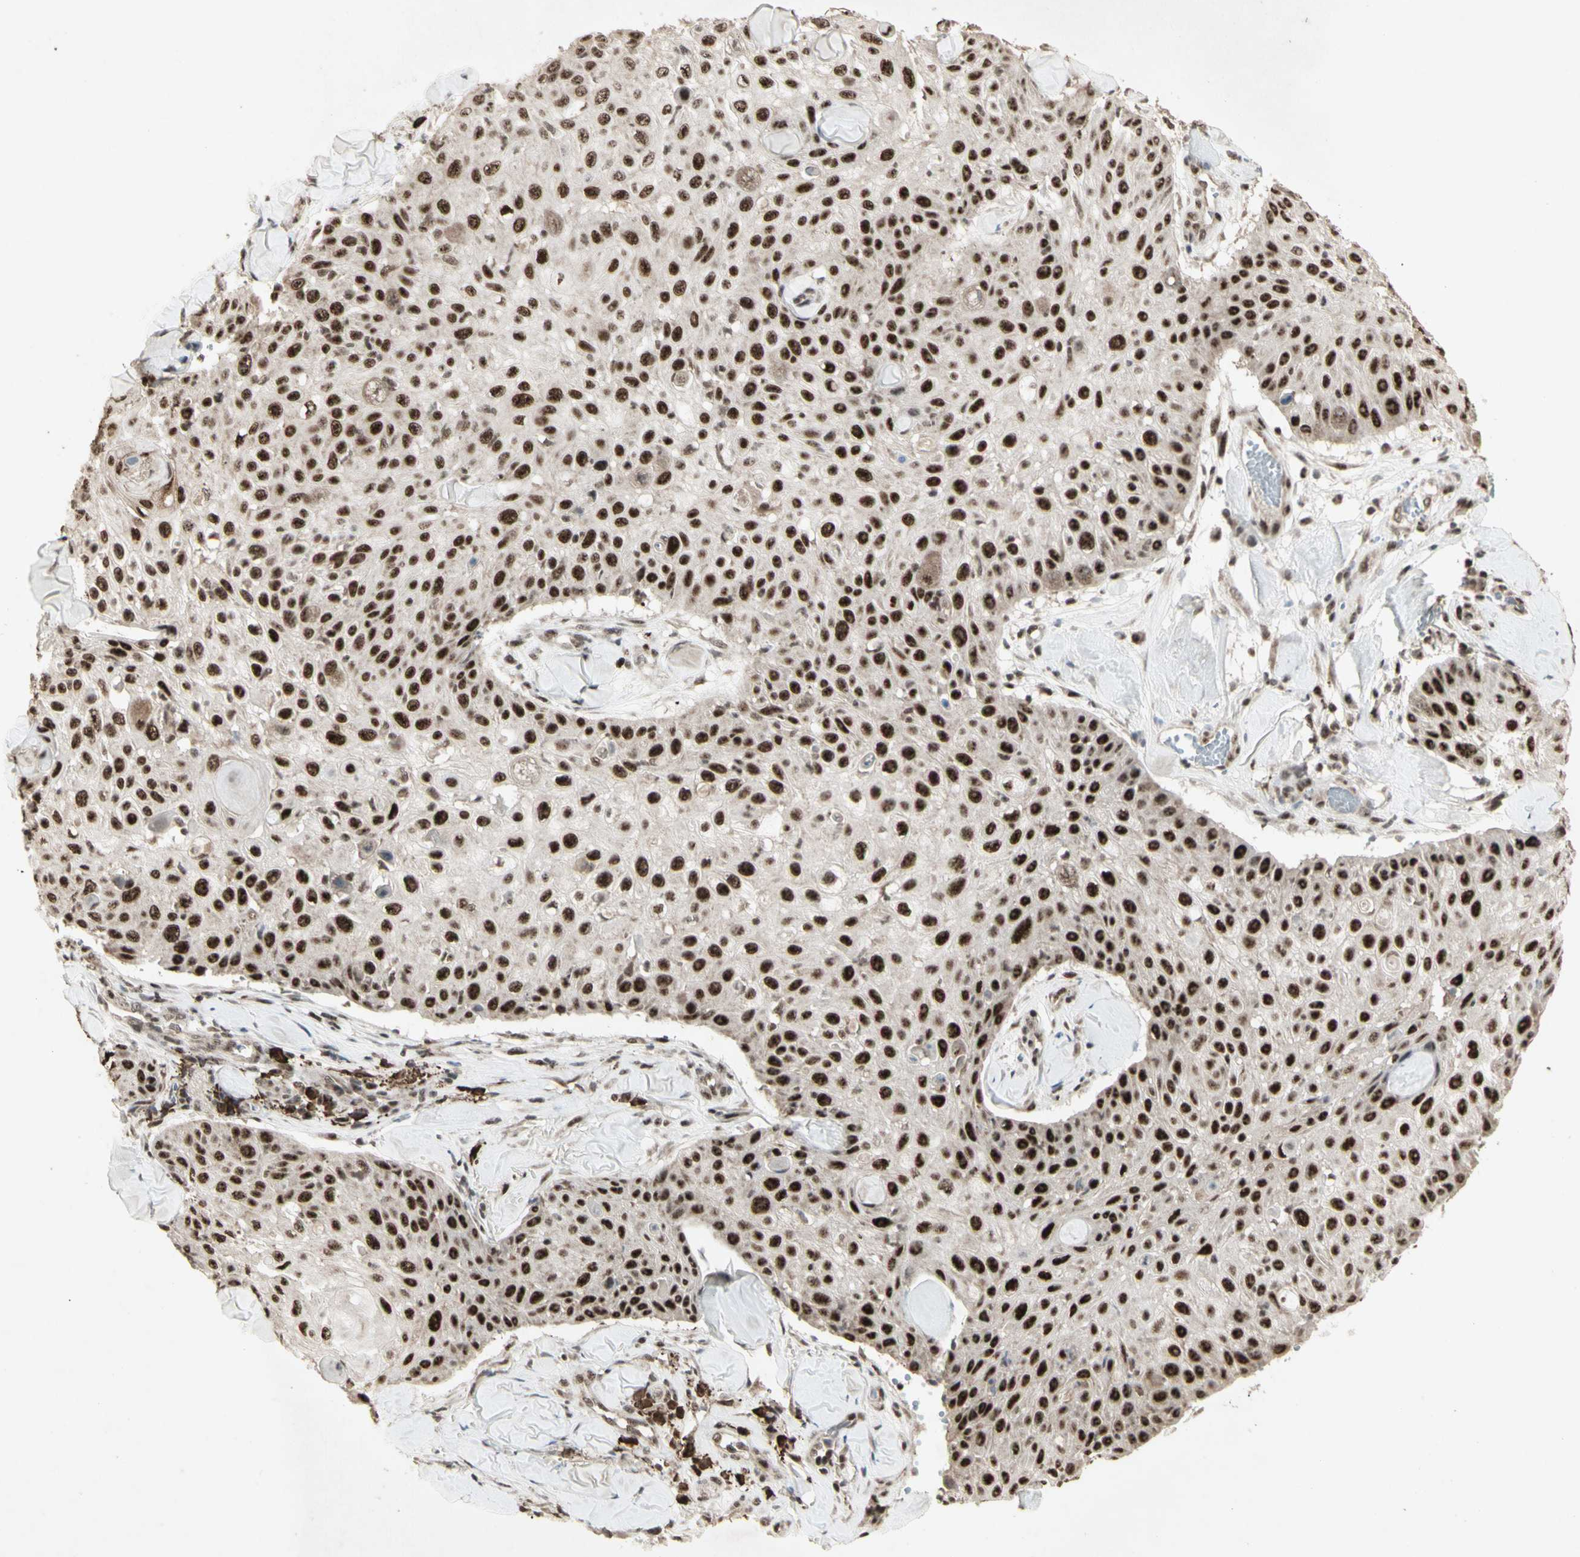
{"staining": {"intensity": "strong", "quantity": ">75%", "location": "nuclear"}, "tissue": "skin cancer", "cell_type": "Tumor cells", "image_type": "cancer", "snomed": [{"axis": "morphology", "description": "Squamous cell carcinoma, NOS"}, {"axis": "topography", "description": "Skin"}], "caption": "Protein analysis of squamous cell carcinoma (skin) tissue displays strong nuclear staining in approximately >75% of tumor cells.", "gene": "CCNT1", "patient": {"sex": "male", "age": 86}}